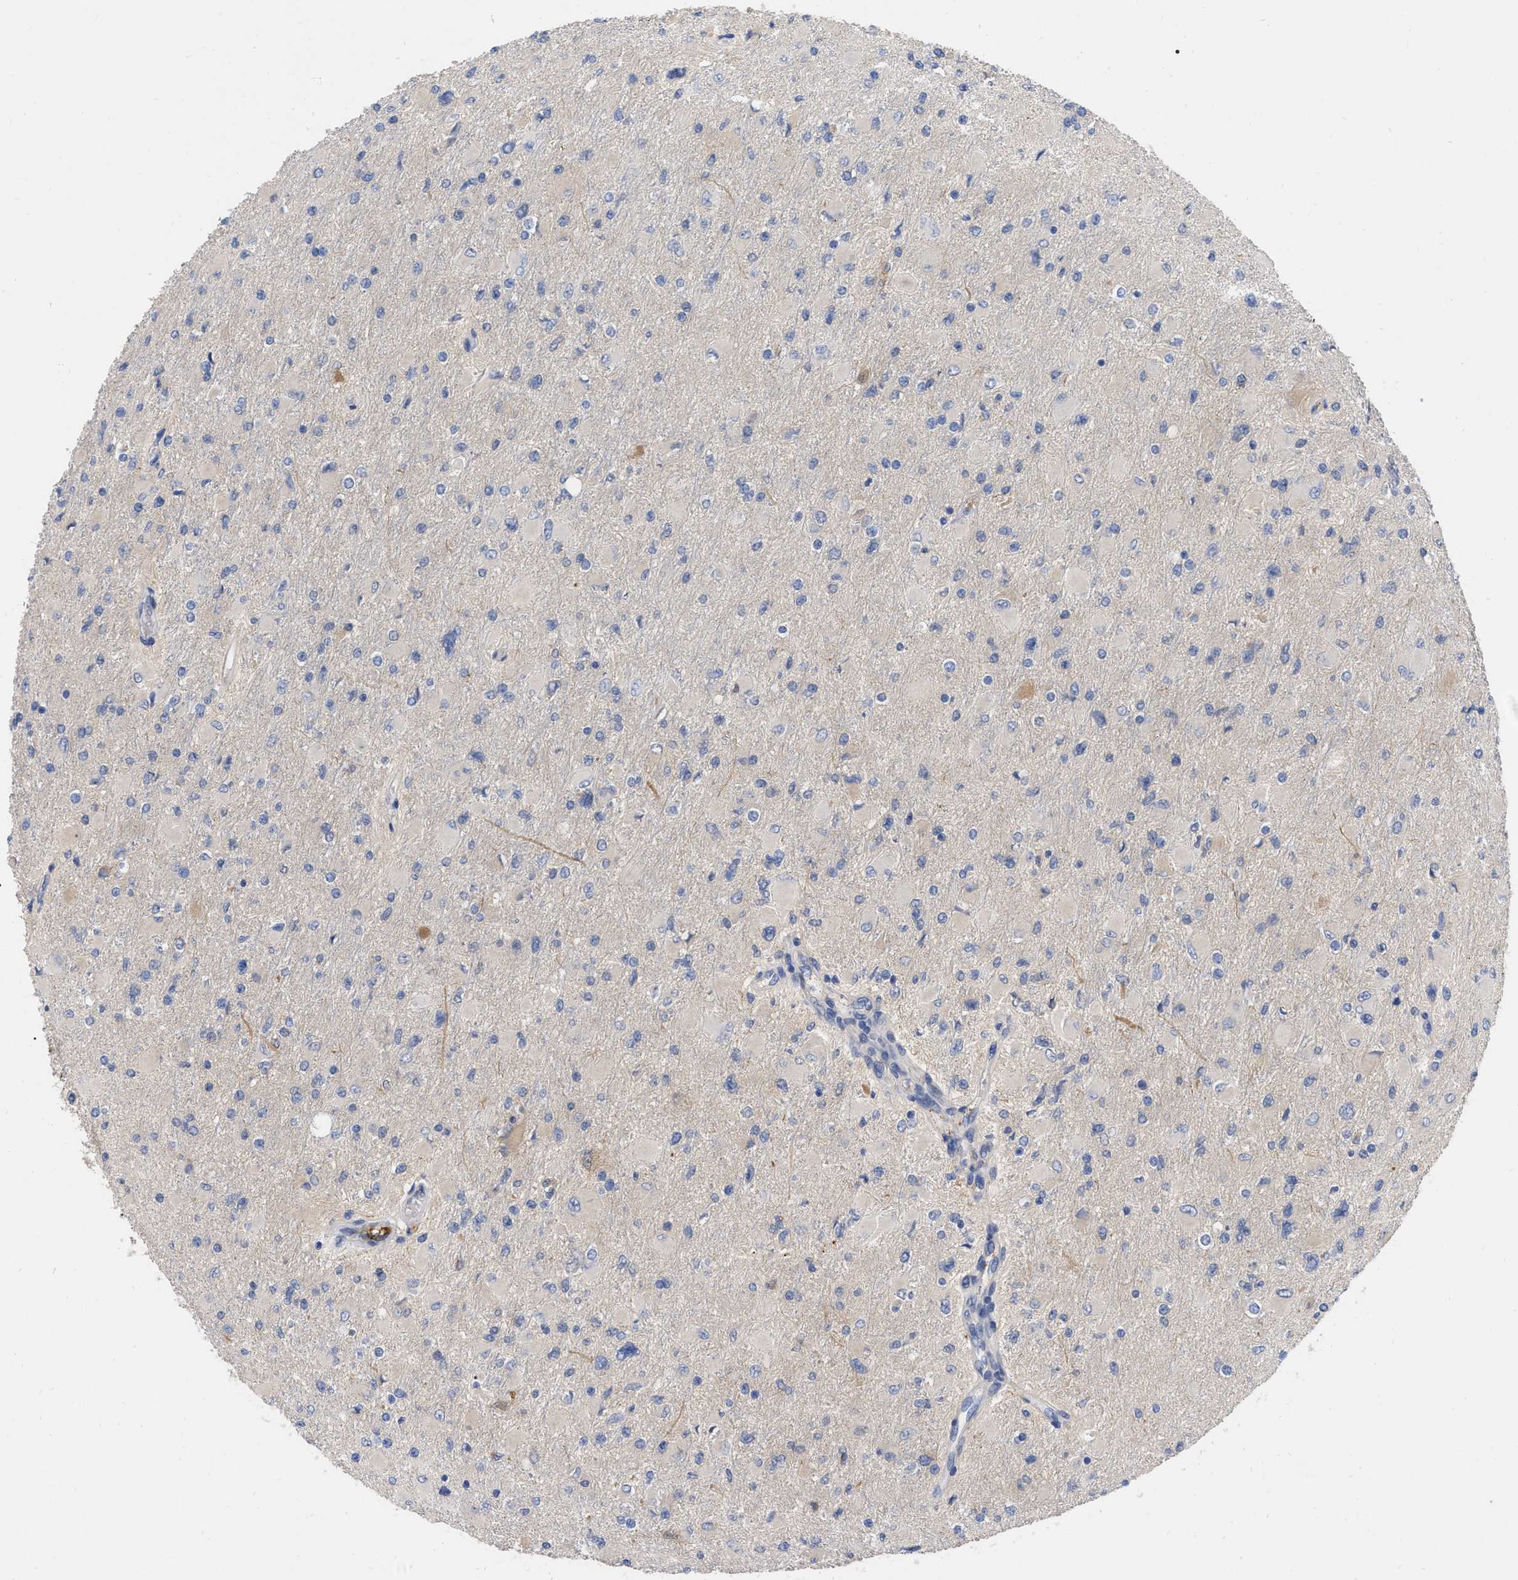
{"staining": {"intensity": "negative", "quantity": "none", "location": "none"}, "tissue": "glioma", "cell_type": "Tumor cells", "image_type": "cancer", "snomed": [{"axis": "morphology", "description": "Glioma, malignant, High grade"}, {"axis": "topography", "description": "Cerebral cortex"}], "caption": "Tumor cells show no significant positivity in malignant glioma (high-grade).", "gene": "IGHV5-51", "patient": {"sex": "female", "age": 36}}